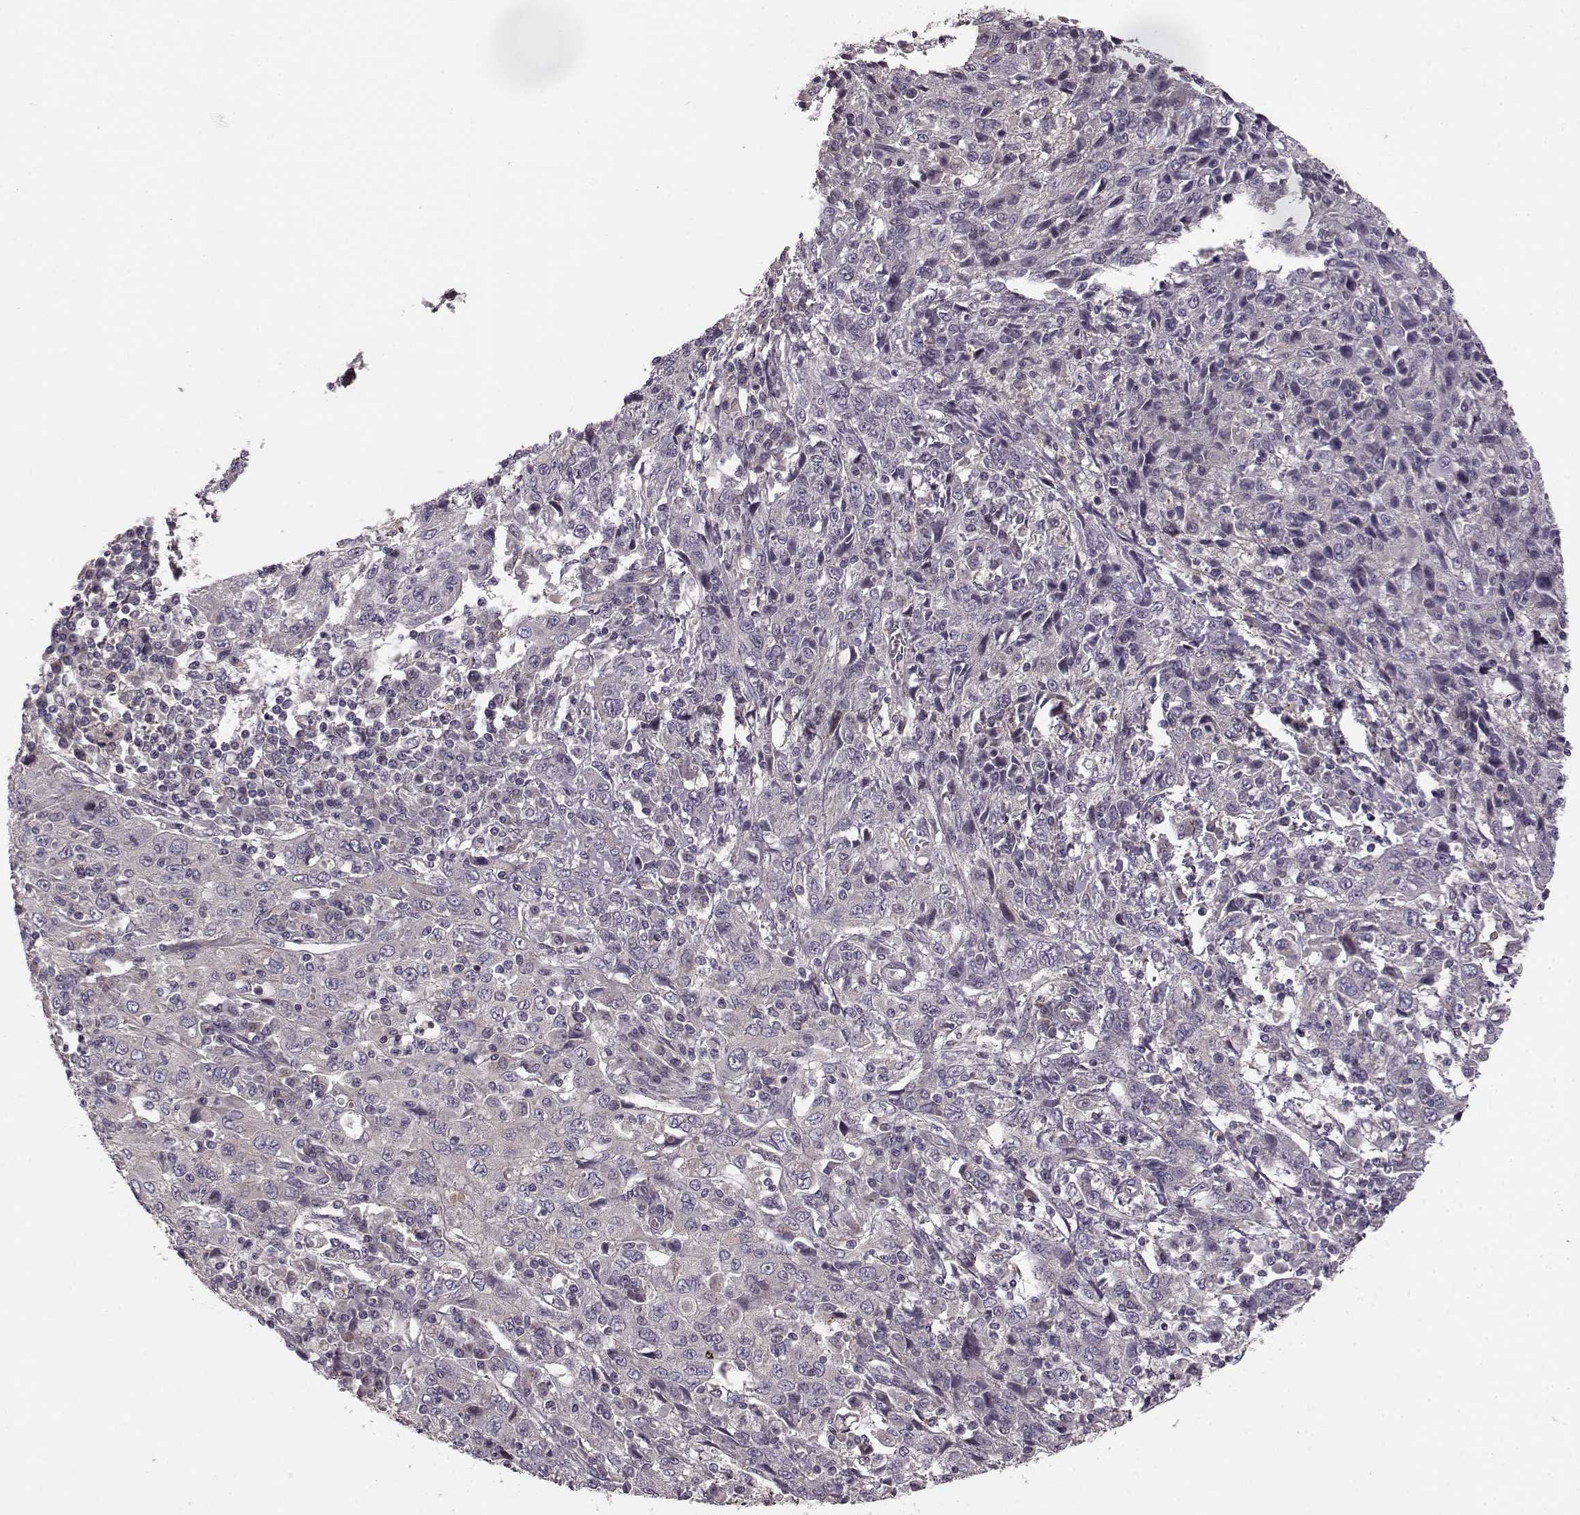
{"staining": {"intensity": "negative", "quantity": "none", "location": "none"}, "tissue": "cervical cancer", "cell_type": "Tumor cells", "image_type": "cancer", "snomed": [{"axis": "morphology", "description": "Squamous cell carcinoma, NOS"}, {"axis": "topography", "description": "Cervix"}], "caption": "The IHC image has no significant staining in tumor cells of cervical cancer (squamous cell carcinoma) tissue.", "gene": "MTR", "patient": {"sex": "female", "age": 46}}